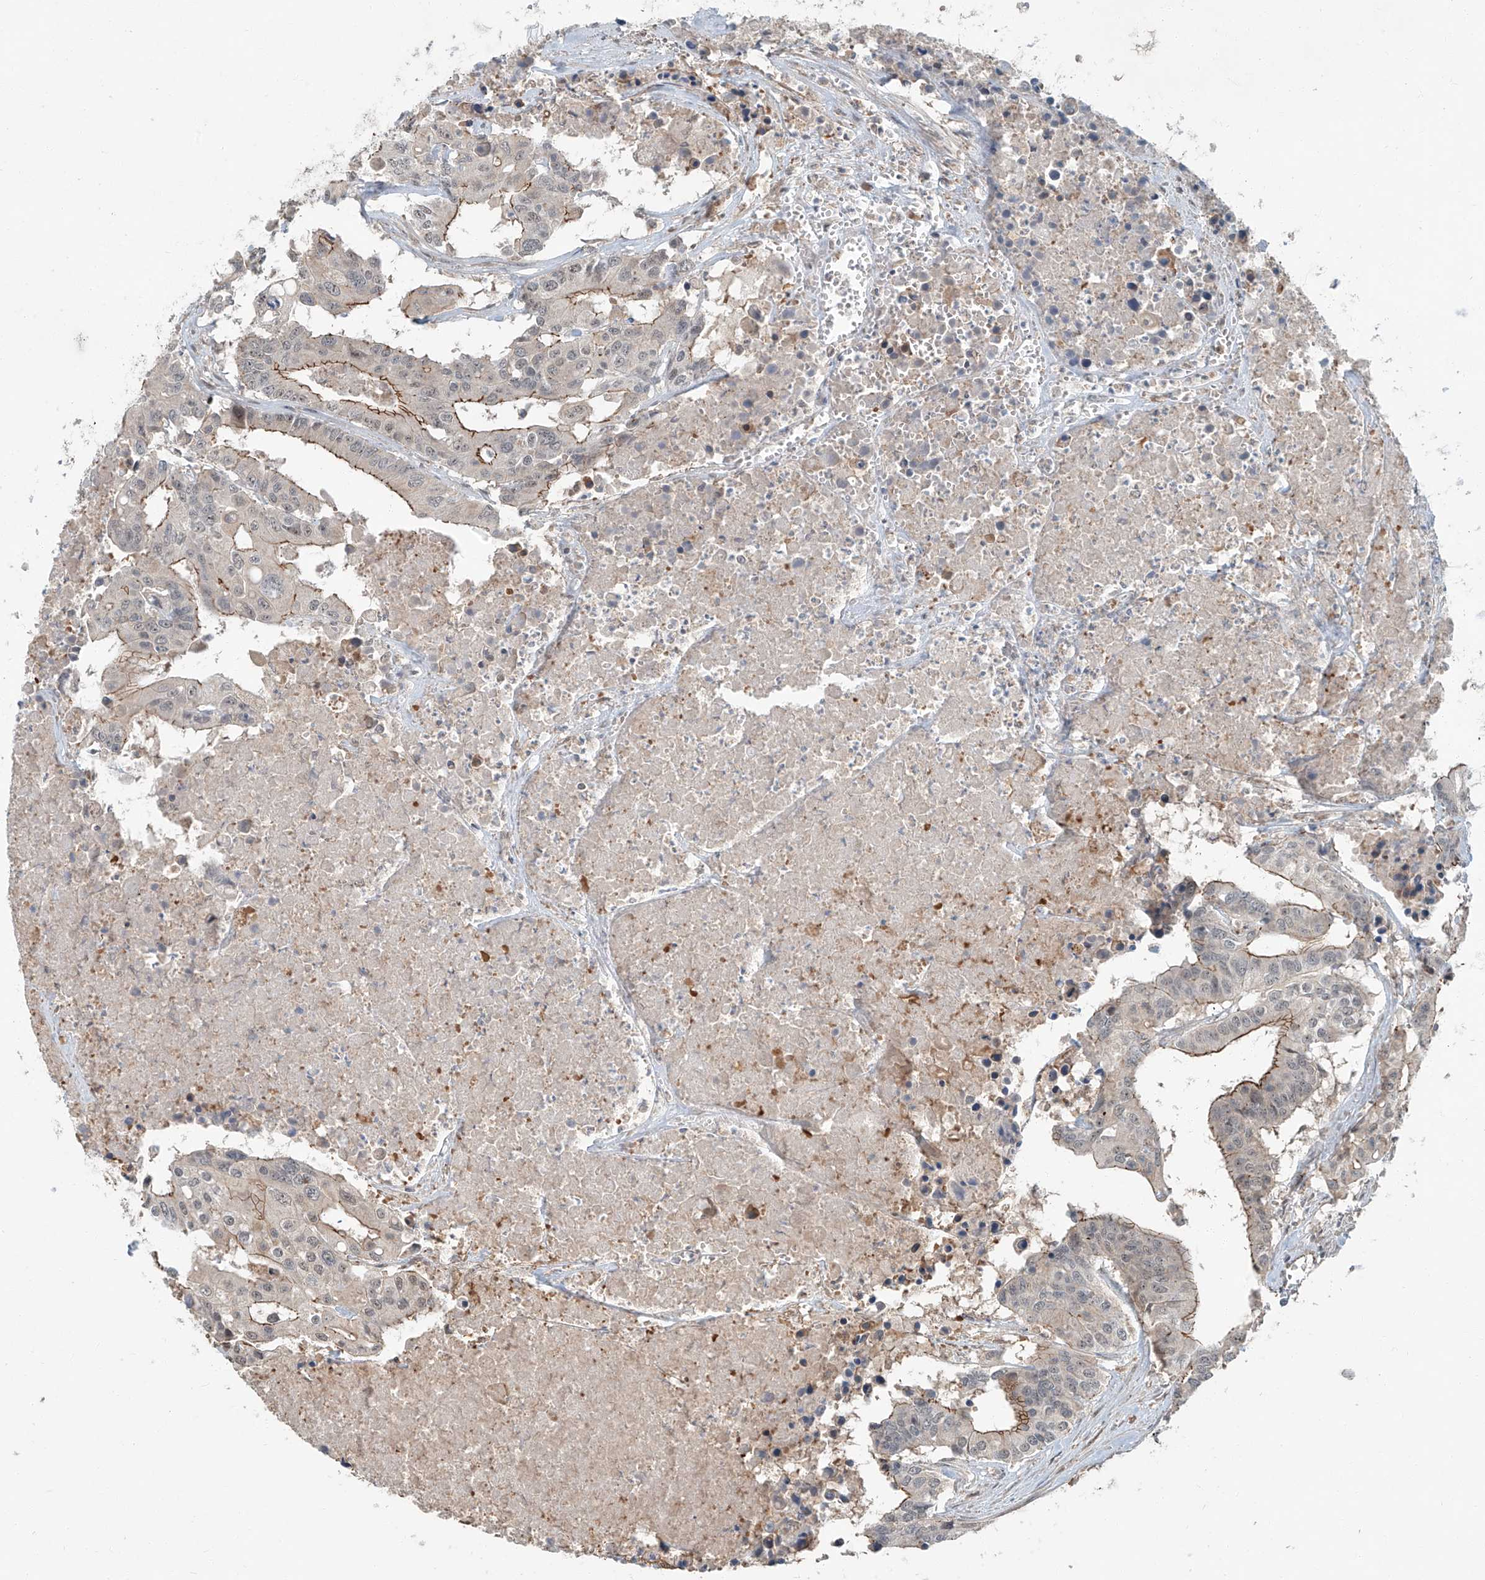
{"staining": {"intensity": "moderate", "quantity": "25%-75%", "location": "cytoplasmic/membranous"}, "tissue": "colorectal cancer", "cell_type": "Tumor cells", "image_type": "cancer", "snomed": [{"axis": "morphology", "description": "Adenocarcinoma, NOS"}, {"axis": "topography", "description": "Colon"}], "caption": "This image reveals immunohistochemistry (IHC) staining of human colorectal cancer (adenocarcinoma), with medium moderate cytoplasmic/membranous positivity in about 25%-75% of tumor cells.", "gene": "ZNF16", "patient": {"sex": "male", "age": 77}}